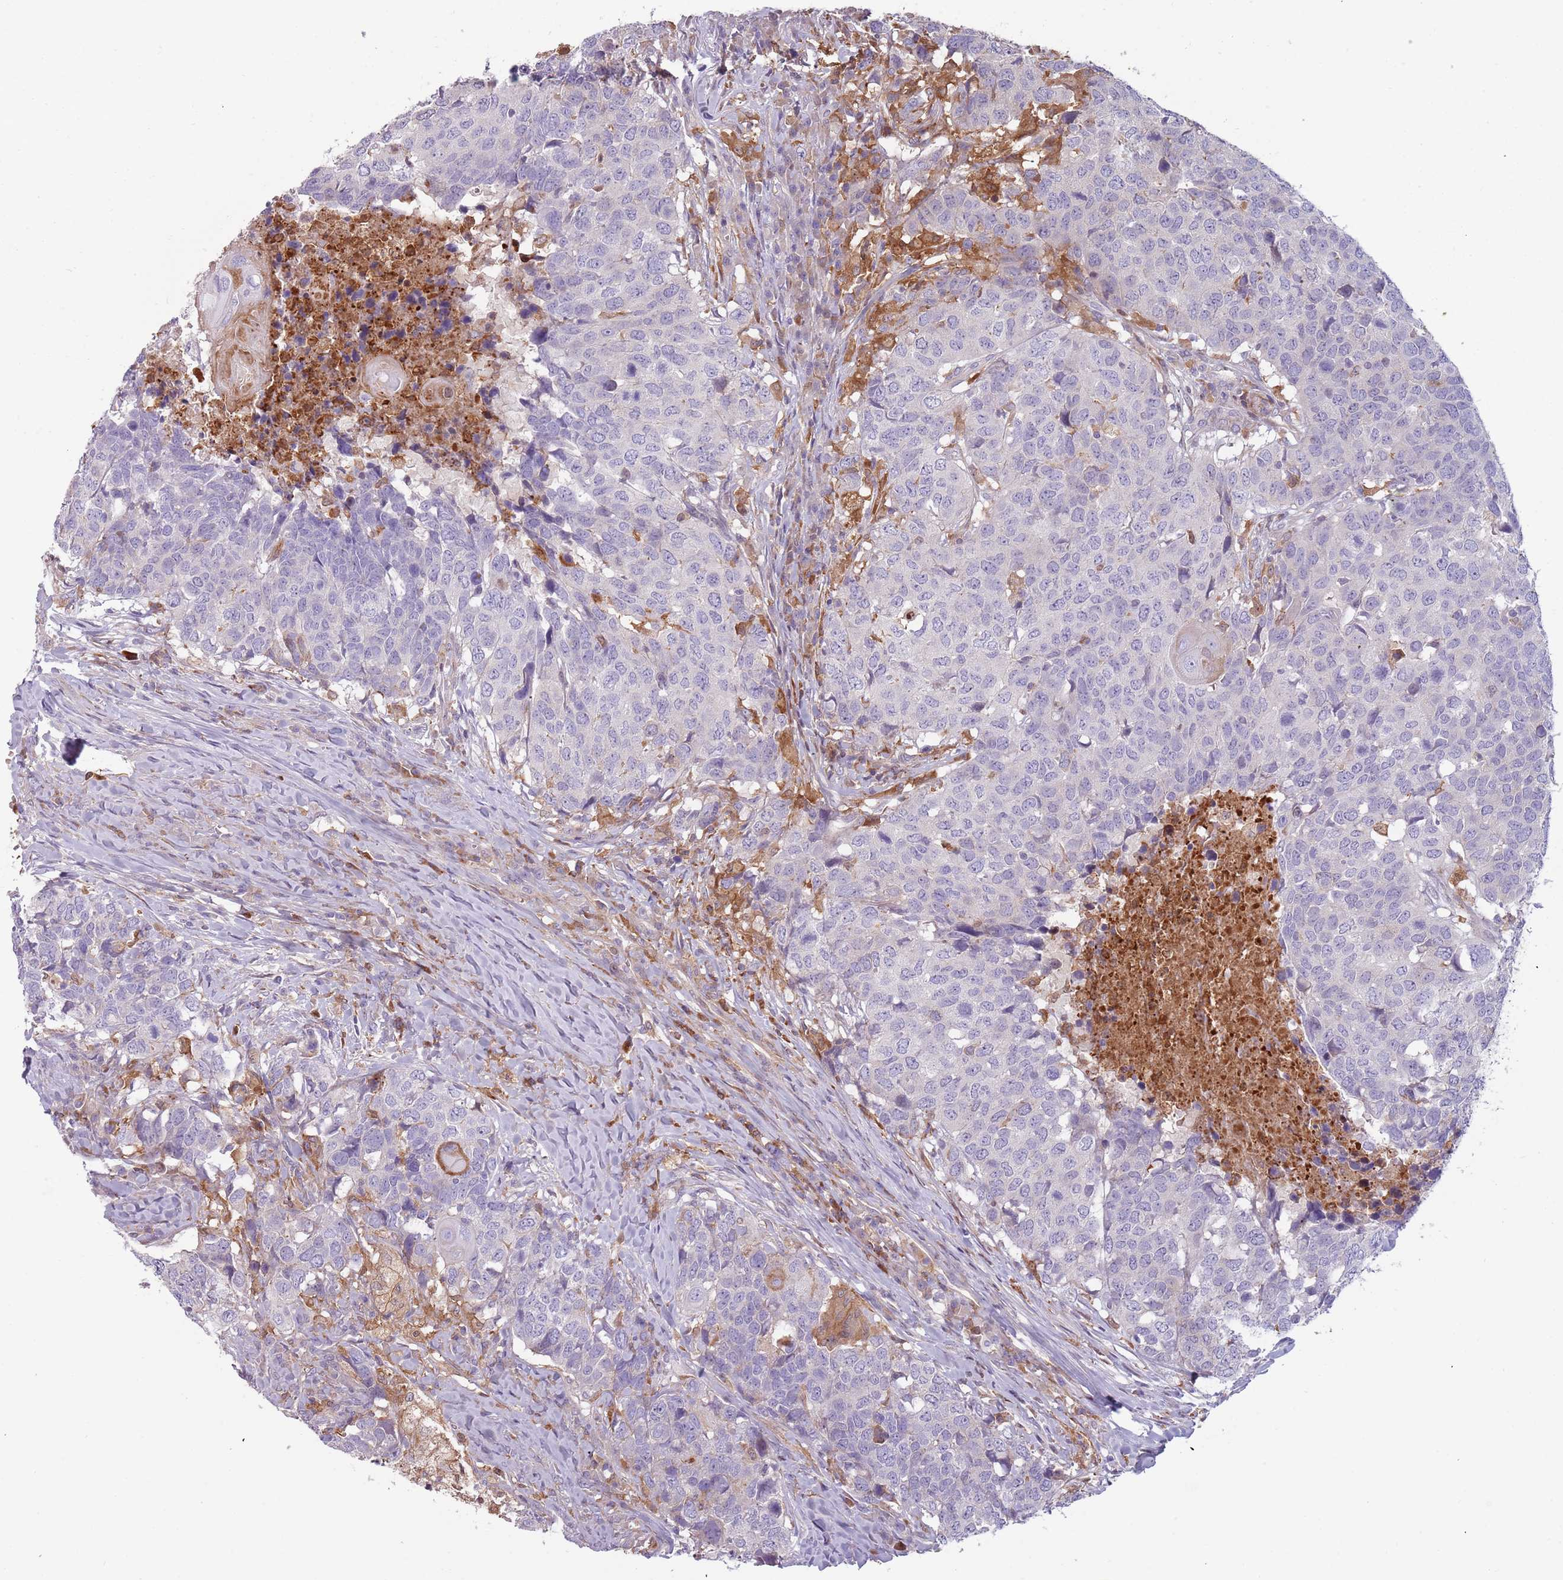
{"staining": {"intensity": "negative", "quantity": "none", "location": "none"}, "tissue": "head and neck cancer", "cell_type": "Tumor cells", "image_type": "cancer", "snomed": [{"axis": "morphology", "description": "Normal tissue, NOS"}, {"axis": "morphology", "description": "Squamous cell carcinoma, NOS"}, {"axis": "topography", "description": "Skeletal muscle"}, {"axis": "topography", "description": "Vascular tissue"}, {"axis": "topography", "description": "Peripheral nerve tissue"}, {"axis": "topography", "description": "Head-Neck"}], "caption": "This is an immunohistochemistry image of squamous cell carcinoma (head and neck). There is no staining in tumor cells.", "gene": "NADK", "patient": {"sex": "male", "age": 66}}